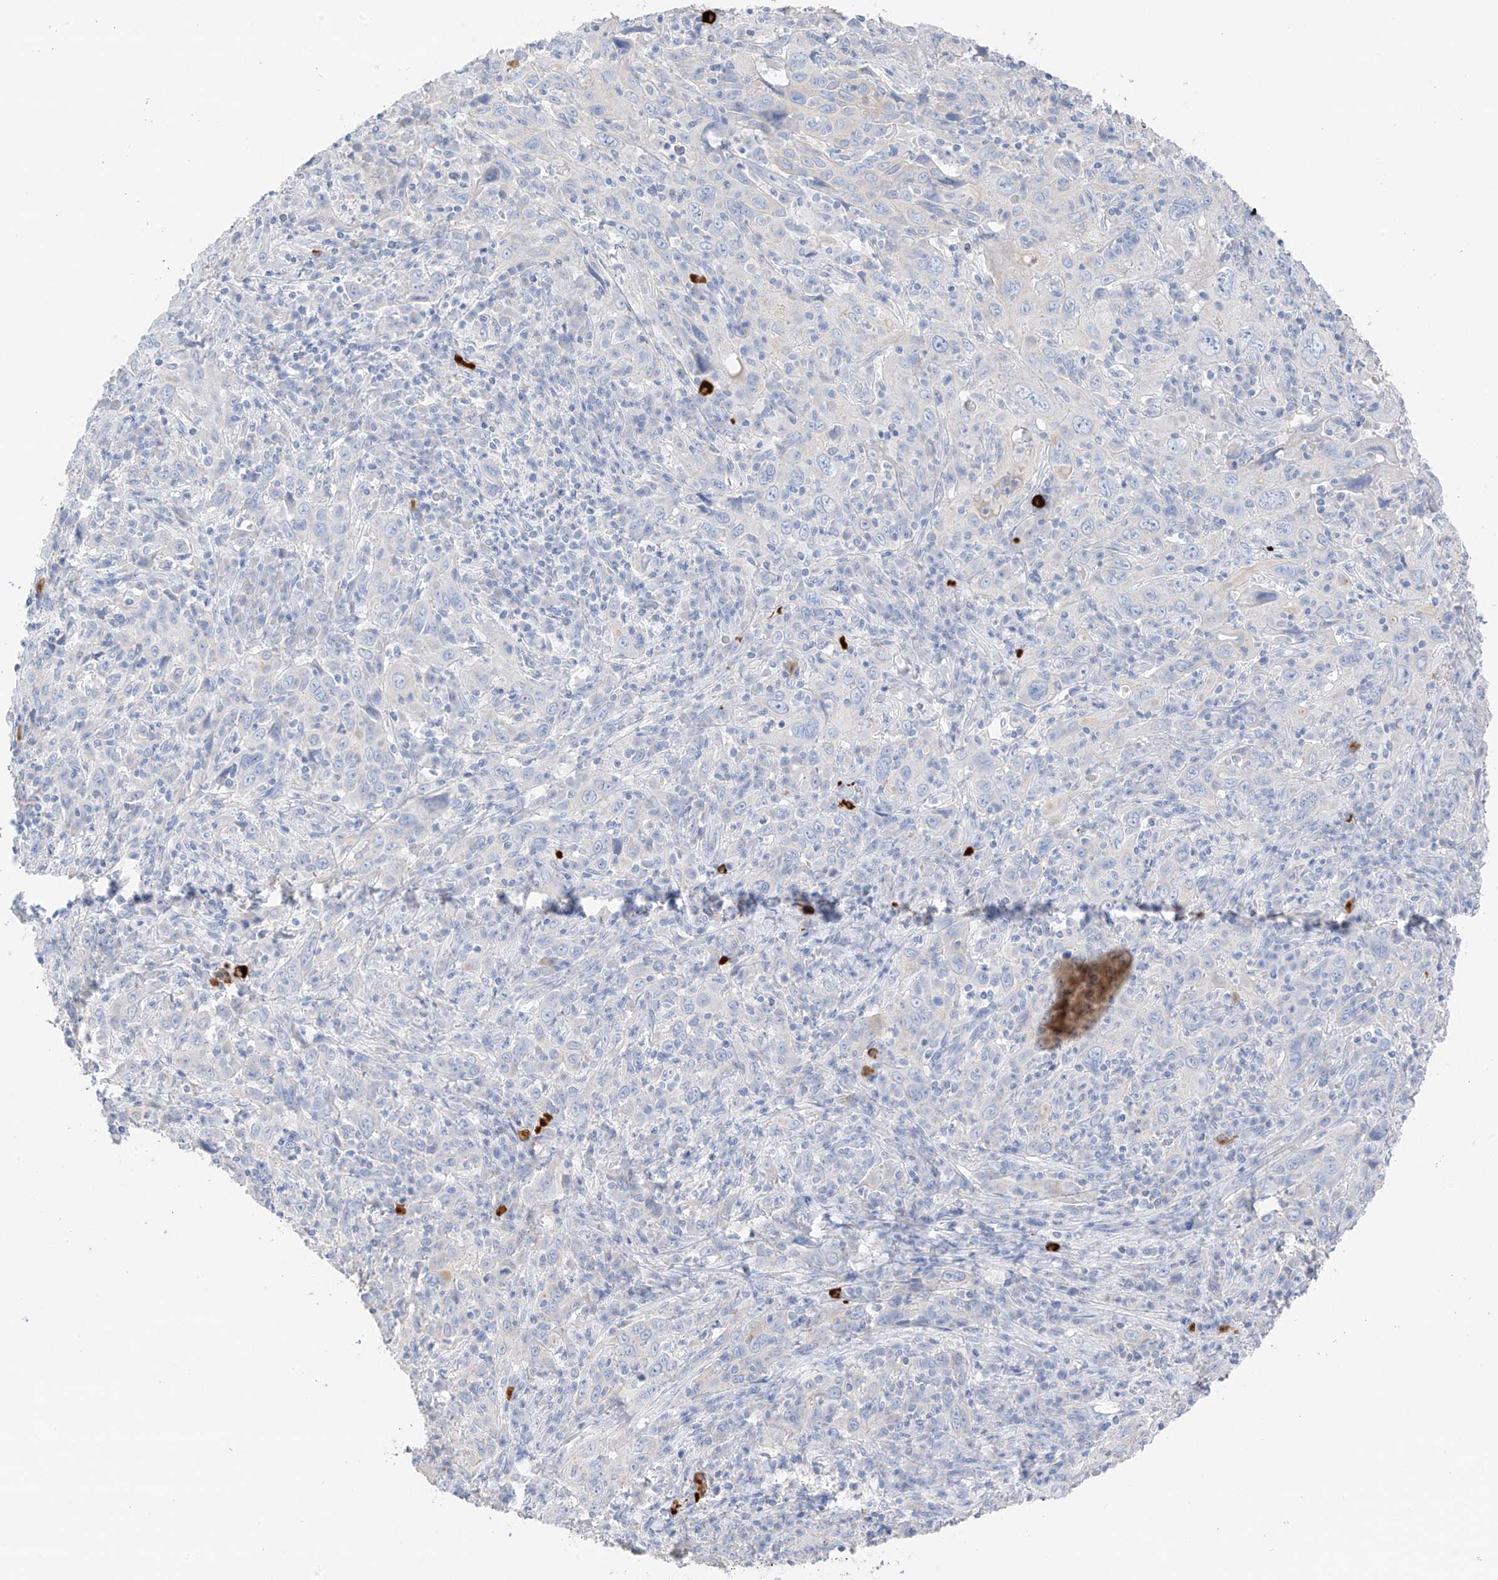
{"staining": {"intensity": "negative", "quantity": "none", "location": "none"}, "tissue": "cervical cancer", "cell_type": "Tumor cells", "image_type": "cancer", "snomed": [{"axis": "morphology", "description": "Squamous cell carcinoma, NOS"}, {"axis": "topography", "description": "Cervix"}], "caption": "This is an IHC image of human cervical cancer (squamous cell carcinoma). There is no staining in tumor cells.", "gene": "CAPN13", "patient": {"sex": "female", "age": 46}}